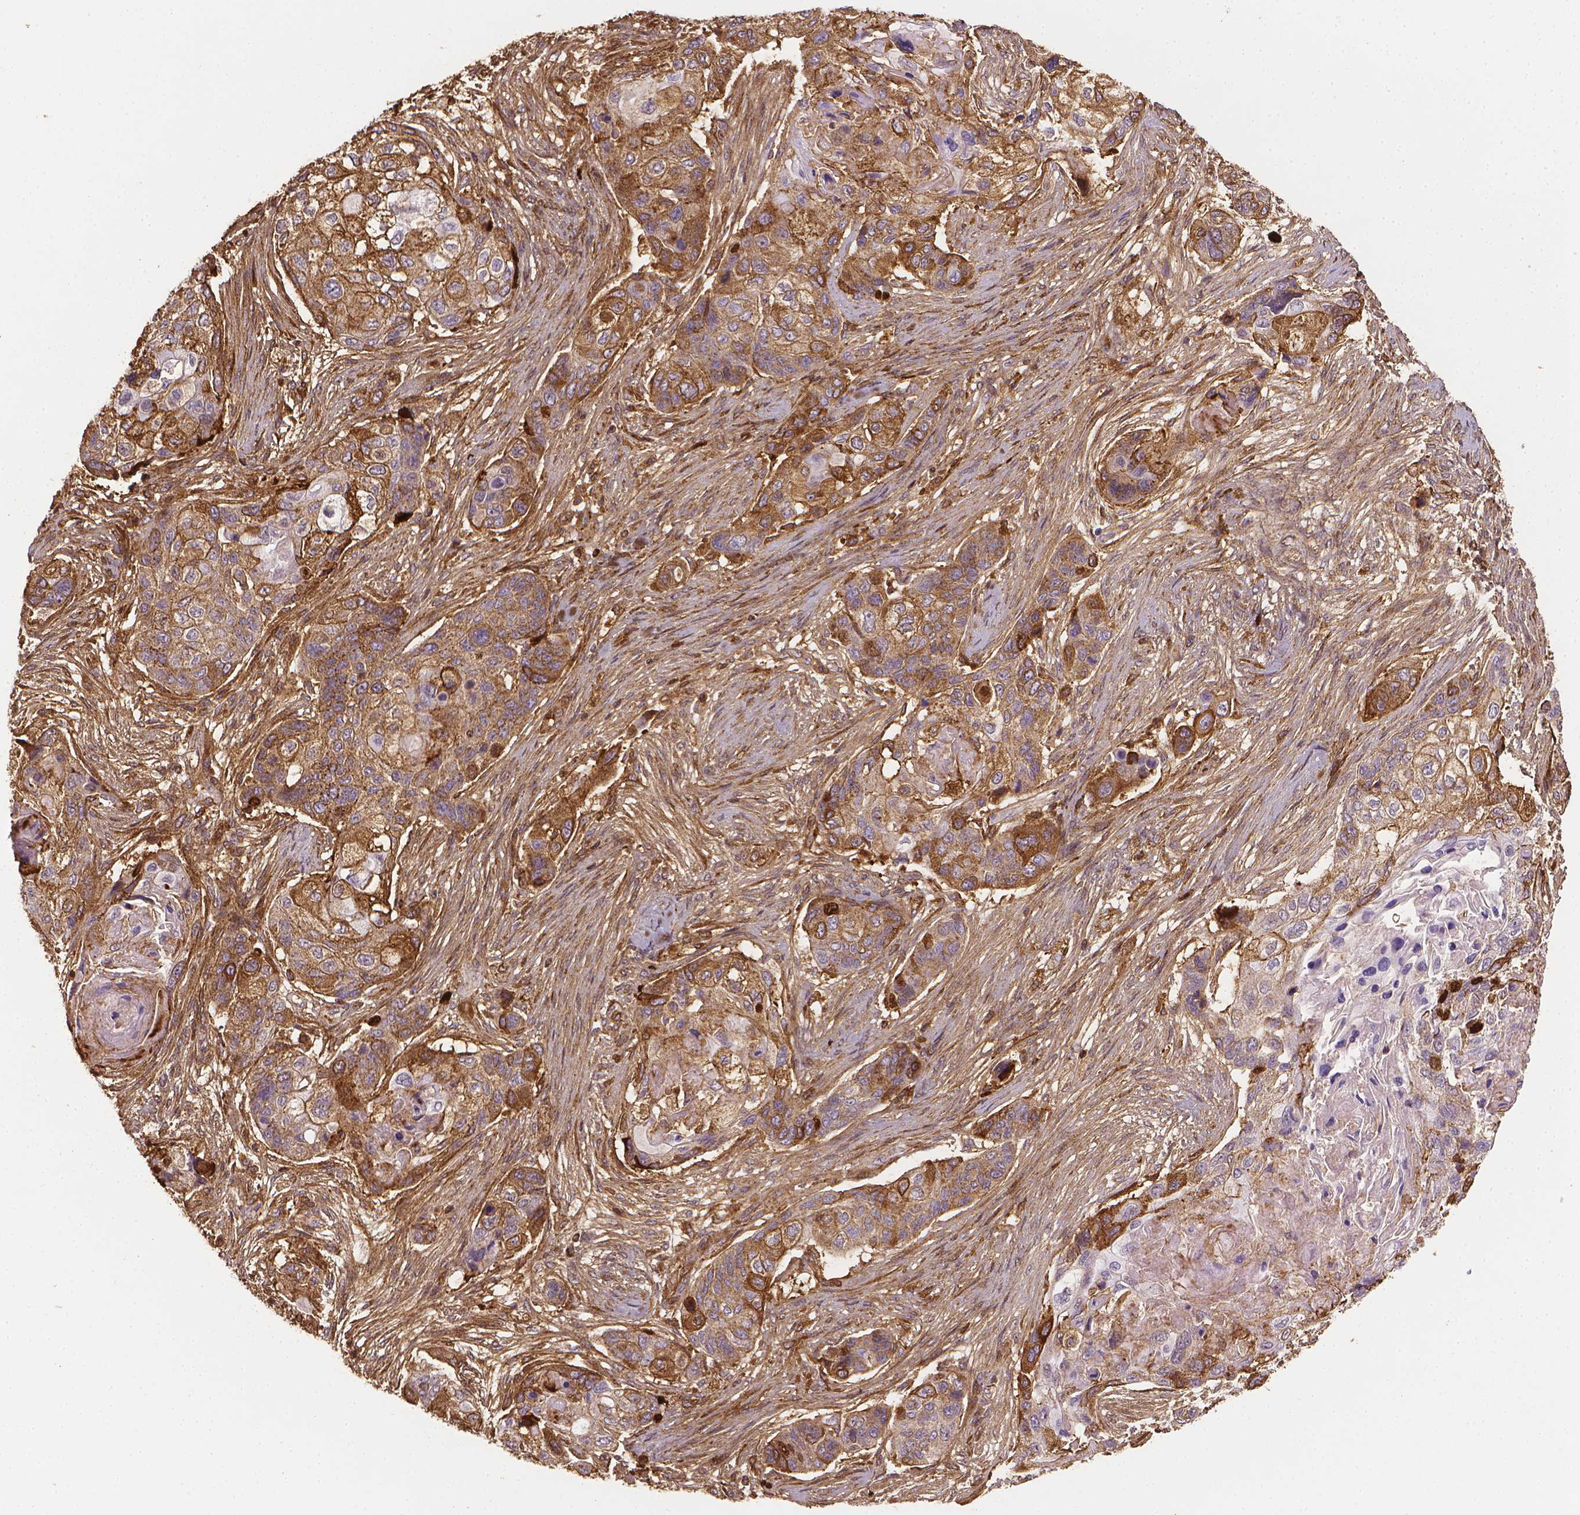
{"staining": {"intensity": "moderate", "quantity": "25%-75%", "location": "cytoplasmic/membranous"}, "tissue": "lung cancer", "cell_type": "Tumor cells", "image_type": "cancer", "snomed": [{"axis": "morphology", "description": "Squamous cell carcinoma, NOS"}, {"axis": "topography", "description": "Lung"}], "caption": "Moderate cytoplasmic/membranous expression is seen in about 25%-75% of tumor cells in lung squamous cell carcinoma.", "gene": "DCN", "patient": {"sex": "male", "age": 69}}